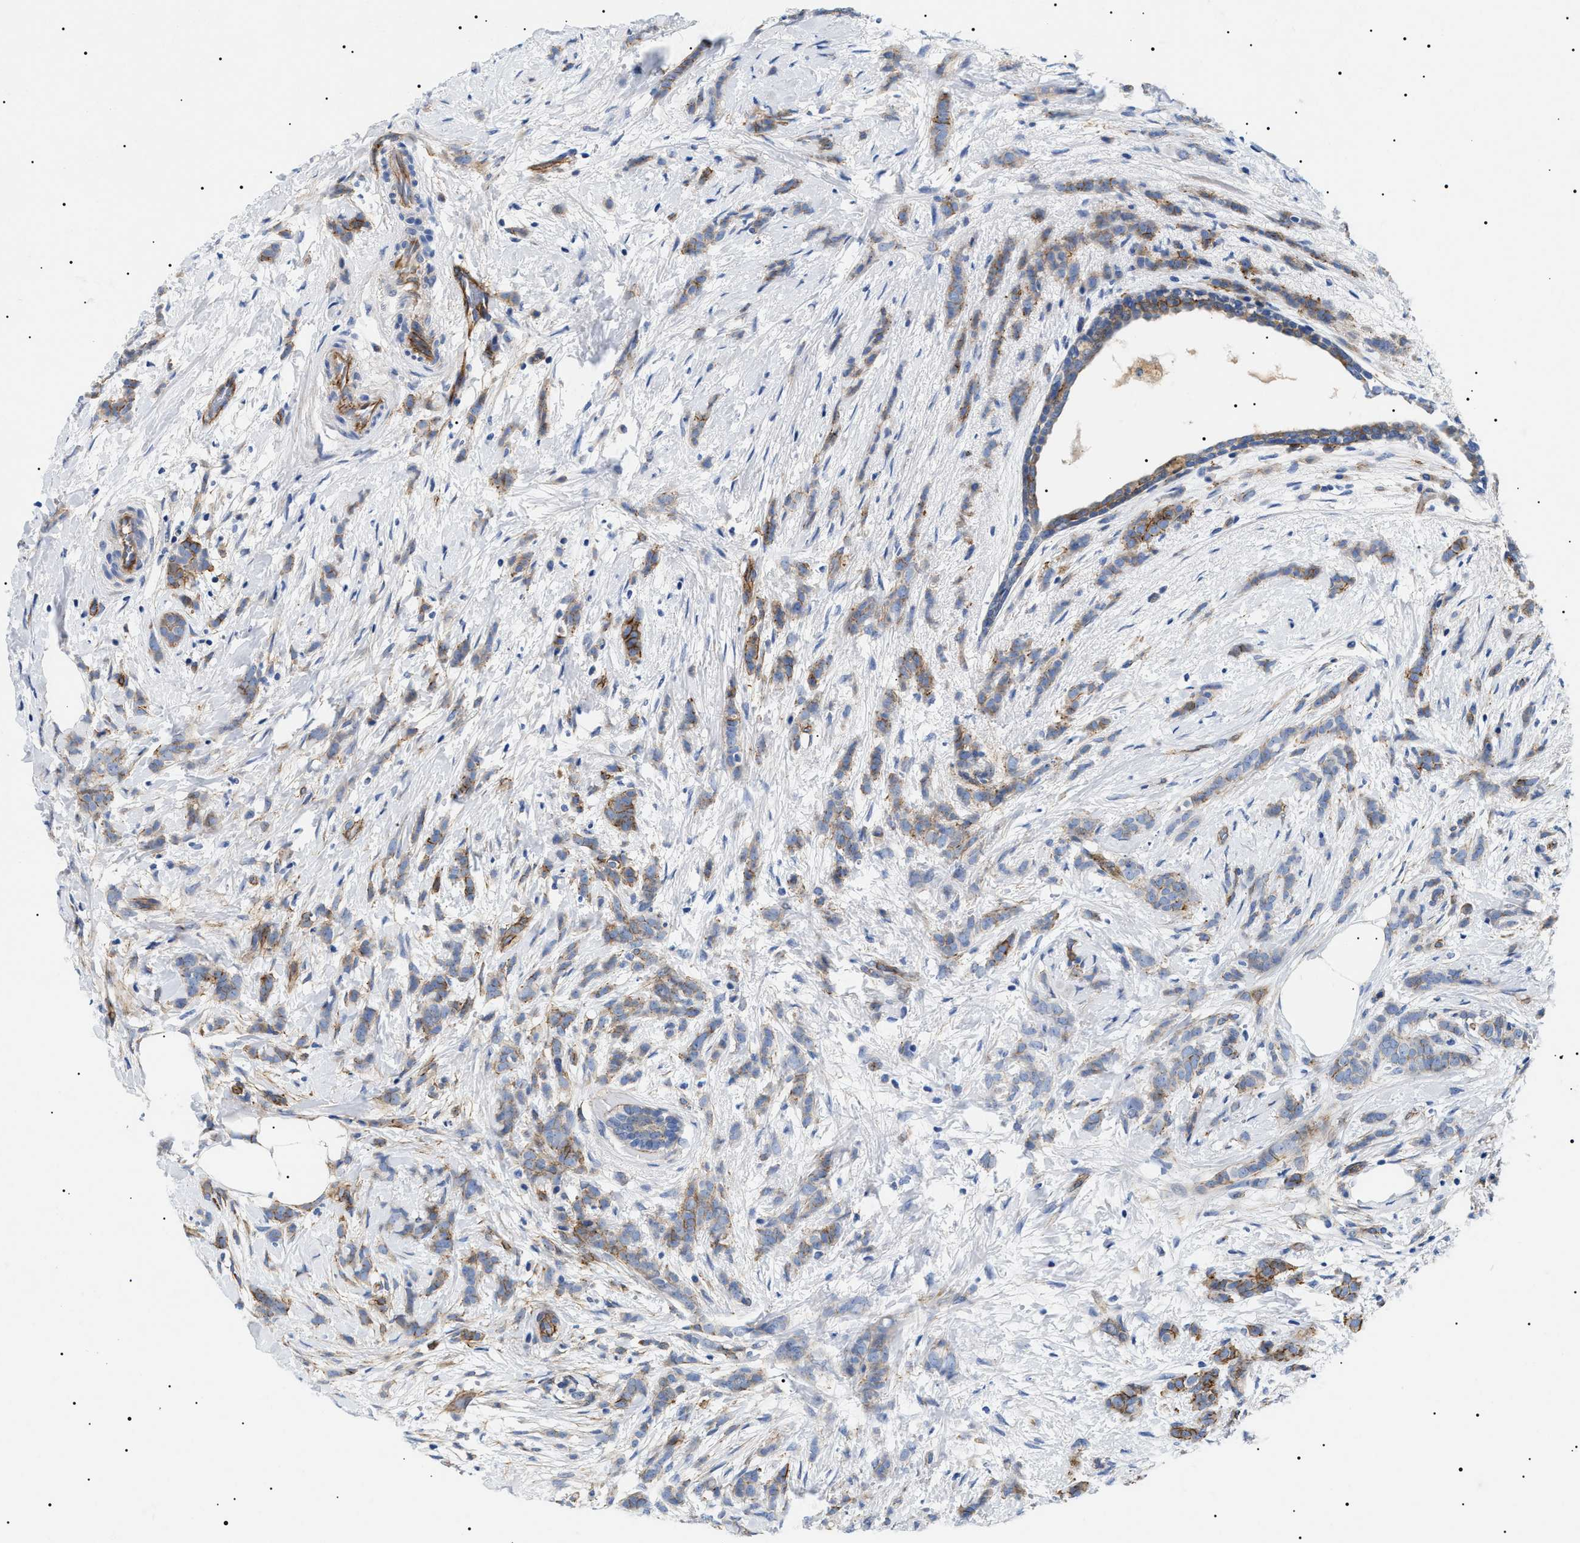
{"staining": {"intensity": "moderate", "quantity": ">75%", "location": "cytoplasmic/membranous"}, "tissue": "breast cancer", "cell_type": "Tumor cells", "image_type": "cancer", "snomed": [{"axis": "morphology", "description": "Lobular carcinoma, in situ"}, {"axis": "morphology", "description": "Lobular carcinoma"}, {"axis": "topography", "description": "Breast"}], "caption": "Breast lobular carcinoma tissue reveals moderate cytoplasmic/membranous expression in approximately >75% of tumor cells, visualized by immunohistochemistry.", "gene": "TMEM222", "patient": {"sex": "female", "age": 41}}